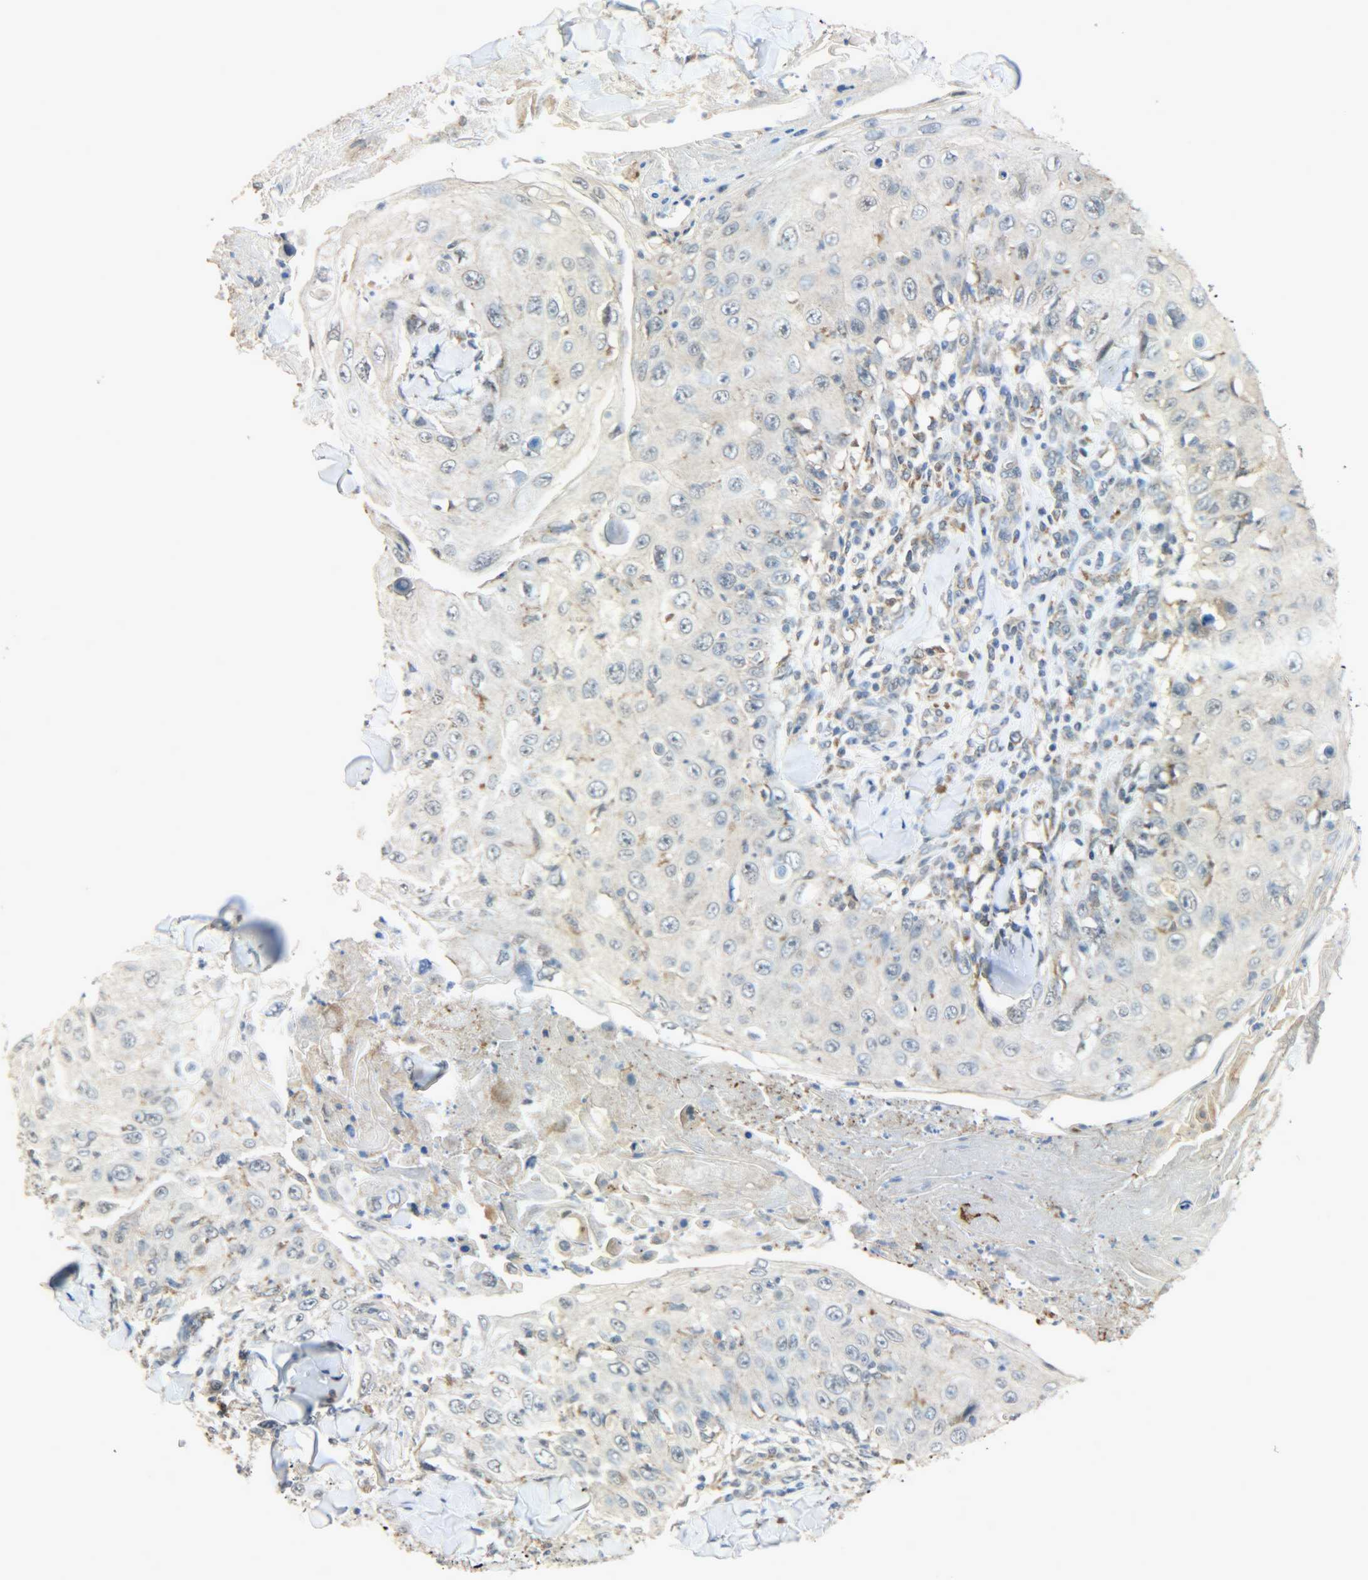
{"staining": {"intensity": "weak", "quantity": "25%-75%", "location": "cytoplasmic/membranous"}, "tissue": "skin cancer", "cell_type": "Tumor cells", "image_type": "cancer", "snomed": [{"axis": "morphology", "description": "Squamous cell carcinoma, NOS"}, {"axis": "topography", "description": "Skin"}], "caption": "IHC of human skin squamous cell carcinoma demonstrates low levels of weak cytoplasmic/membranous staining in about 25%-75% of tumor cells.", "gene": "GIT2", "patient": {"sex": "male", "age": 86}}